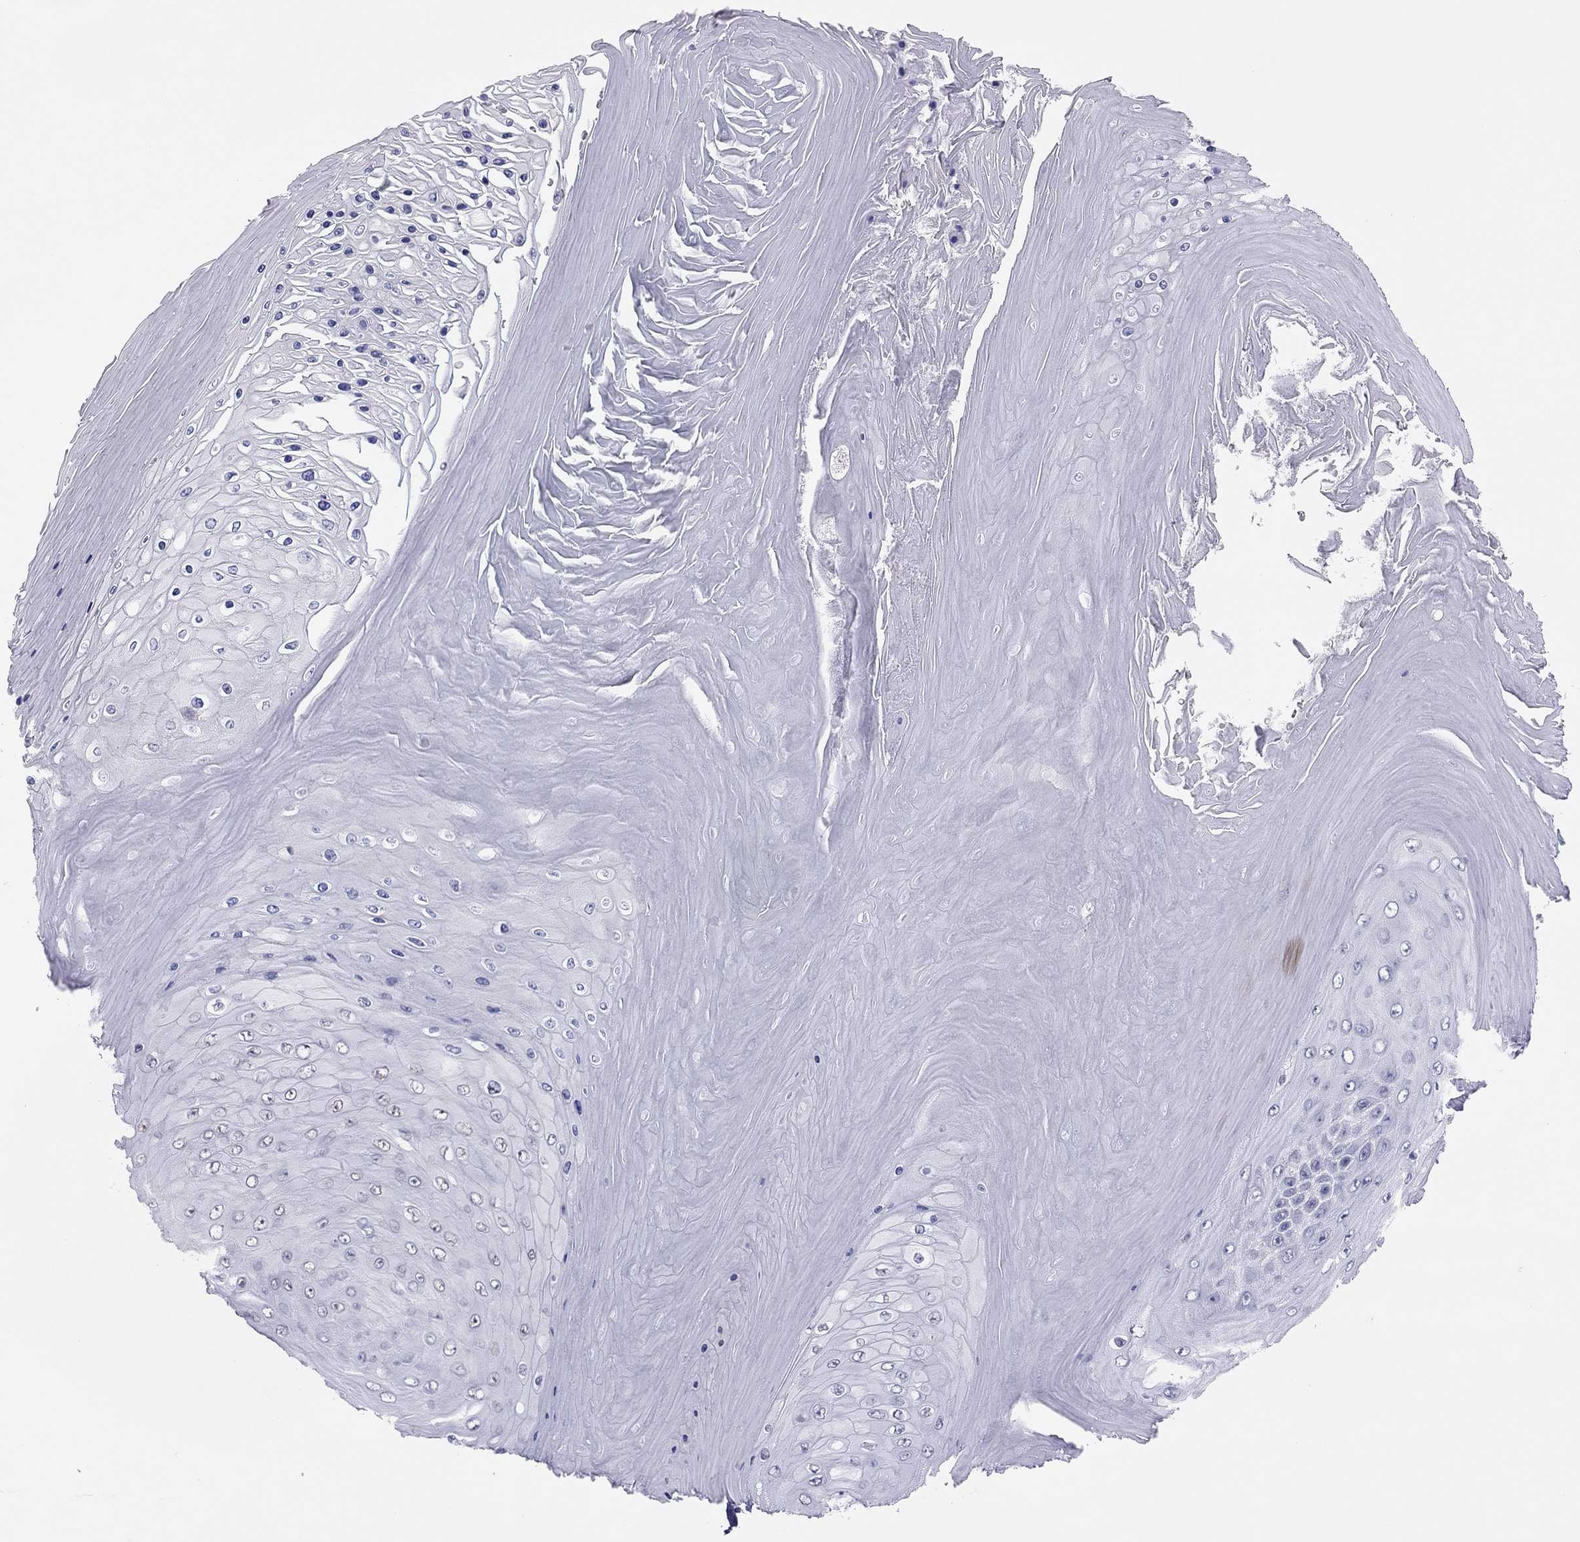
{"staining": {"intensity": "negative", "quantity": "none", "location": "none"}, "tissue": "skin cancer", "cell_type": "Tumor cells", "image_type": "cancer", "snomed": [{"axis": "morphology", "description": "Squamous cell carcinoma, NOS"}, {"axis": "topography", "description": "Skin"}], "caption": "Immunohistochemical staining of skin squamous cell carcinoma exhibits no significant staining in tumor cells.", "gene": "PHOX2A", "patient": {"sex": "male", "age": 62}}